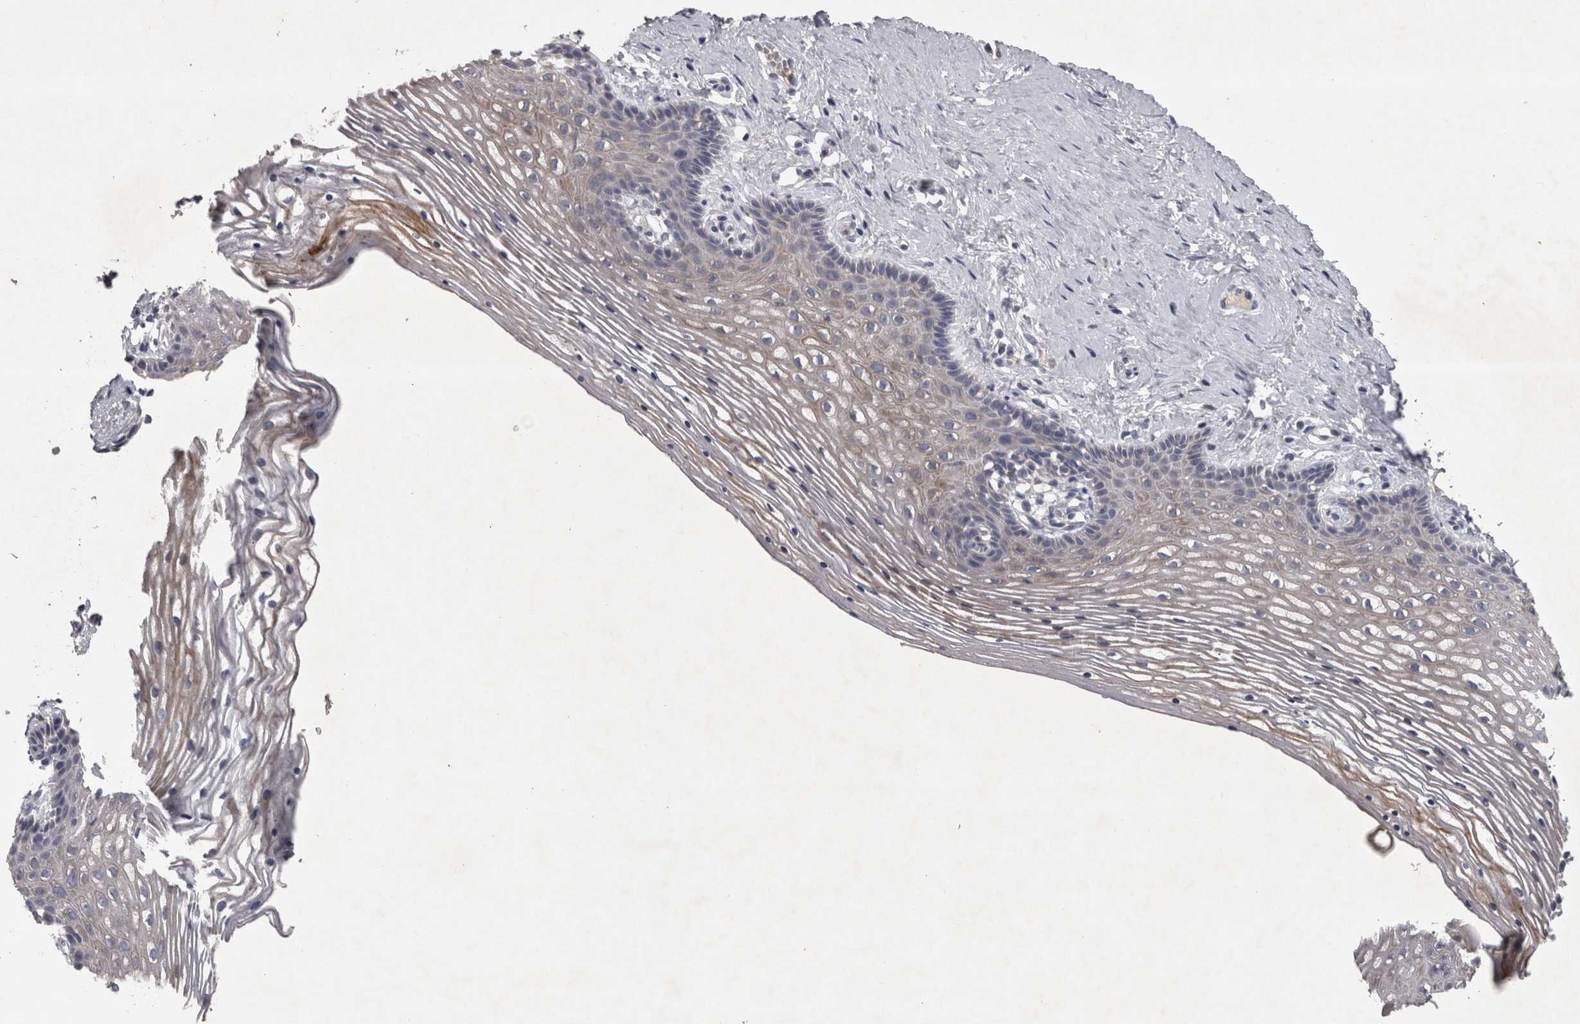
{"staining": {"intensity": "weak", "quantity": "<25%", "location": "cytoplasmic/membranous"}, "tissue": "vagina", "cell_type": "Squamous epithelial cells", "image_type": "normal", "snomed": [{"axis": "morphology", "description": "Normal tissue, NOS"}, {"axis": "topography", "description": "Vagina"}], "caption": "An IHC image of benign vagina is shown. There is no staining in squamous epithelial cells of vagina. Nuclei are stained in blue.", "gene": "DBT", "patient": {"sex": "female", "age": 32}}